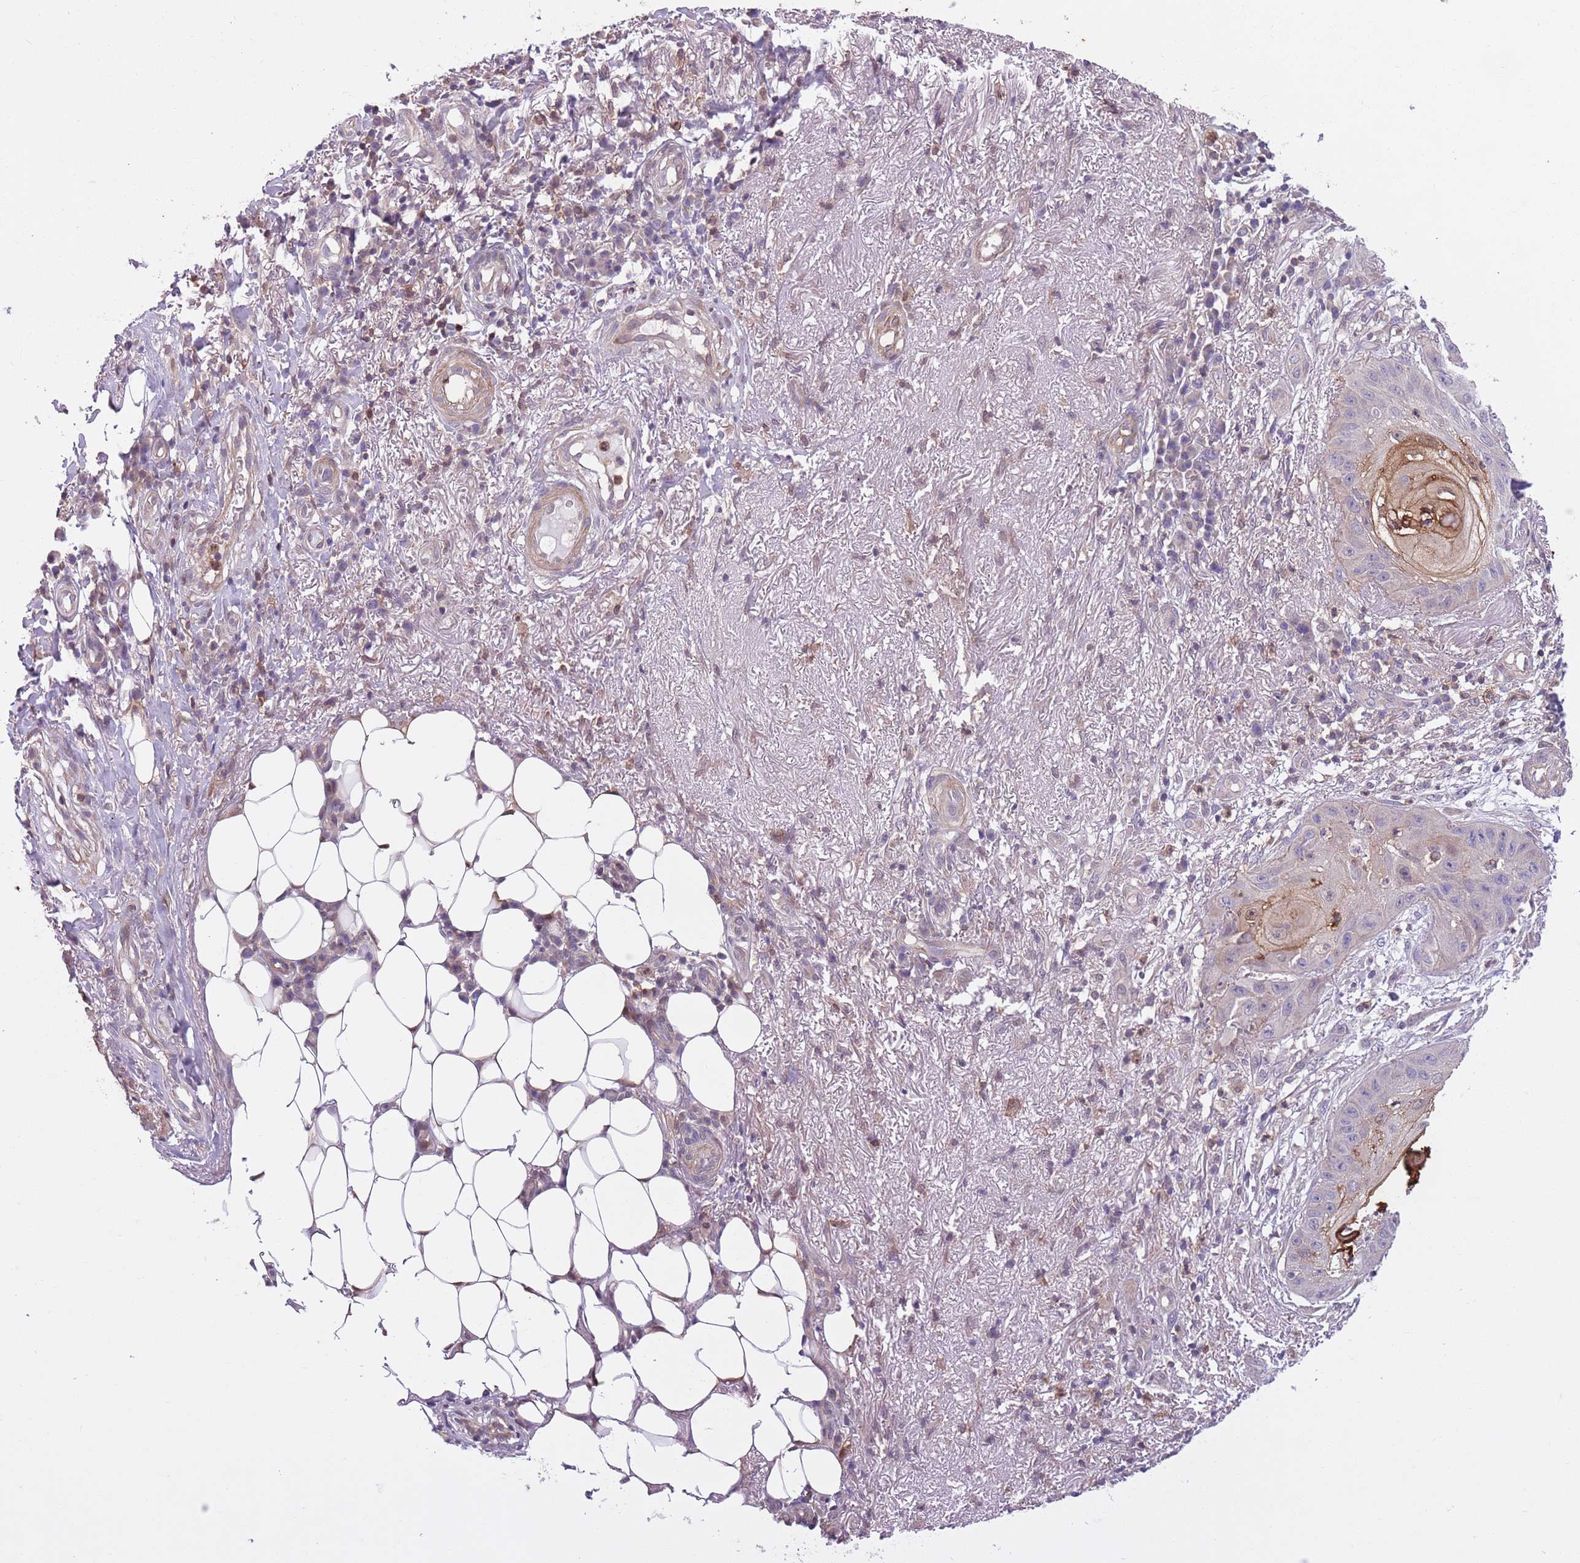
{"staining": {"intensity": "moderate", "quantity": "<25%", "location": "cytoplasmic/membranous"}, "tissue": "skin cancer", "cell_type": "Tumor cells", "image_type": "cancer", "snomed": [{"axis": "morphology", "description": "Squamous cell carcinoma, NOS"}, {"axis": "topography", "description": "Skin"}], "caption": "An immunohistochemistry (IHC) histopathology image of neoplastic tissue is shown. Protein staining in brown labels moderate cytoplasmic/membranous positivity in skin cancer (squamous cell carcinoma) within tumor cells.", "gene": "JAML", "patient": {"sex": "male", "age": 70}}